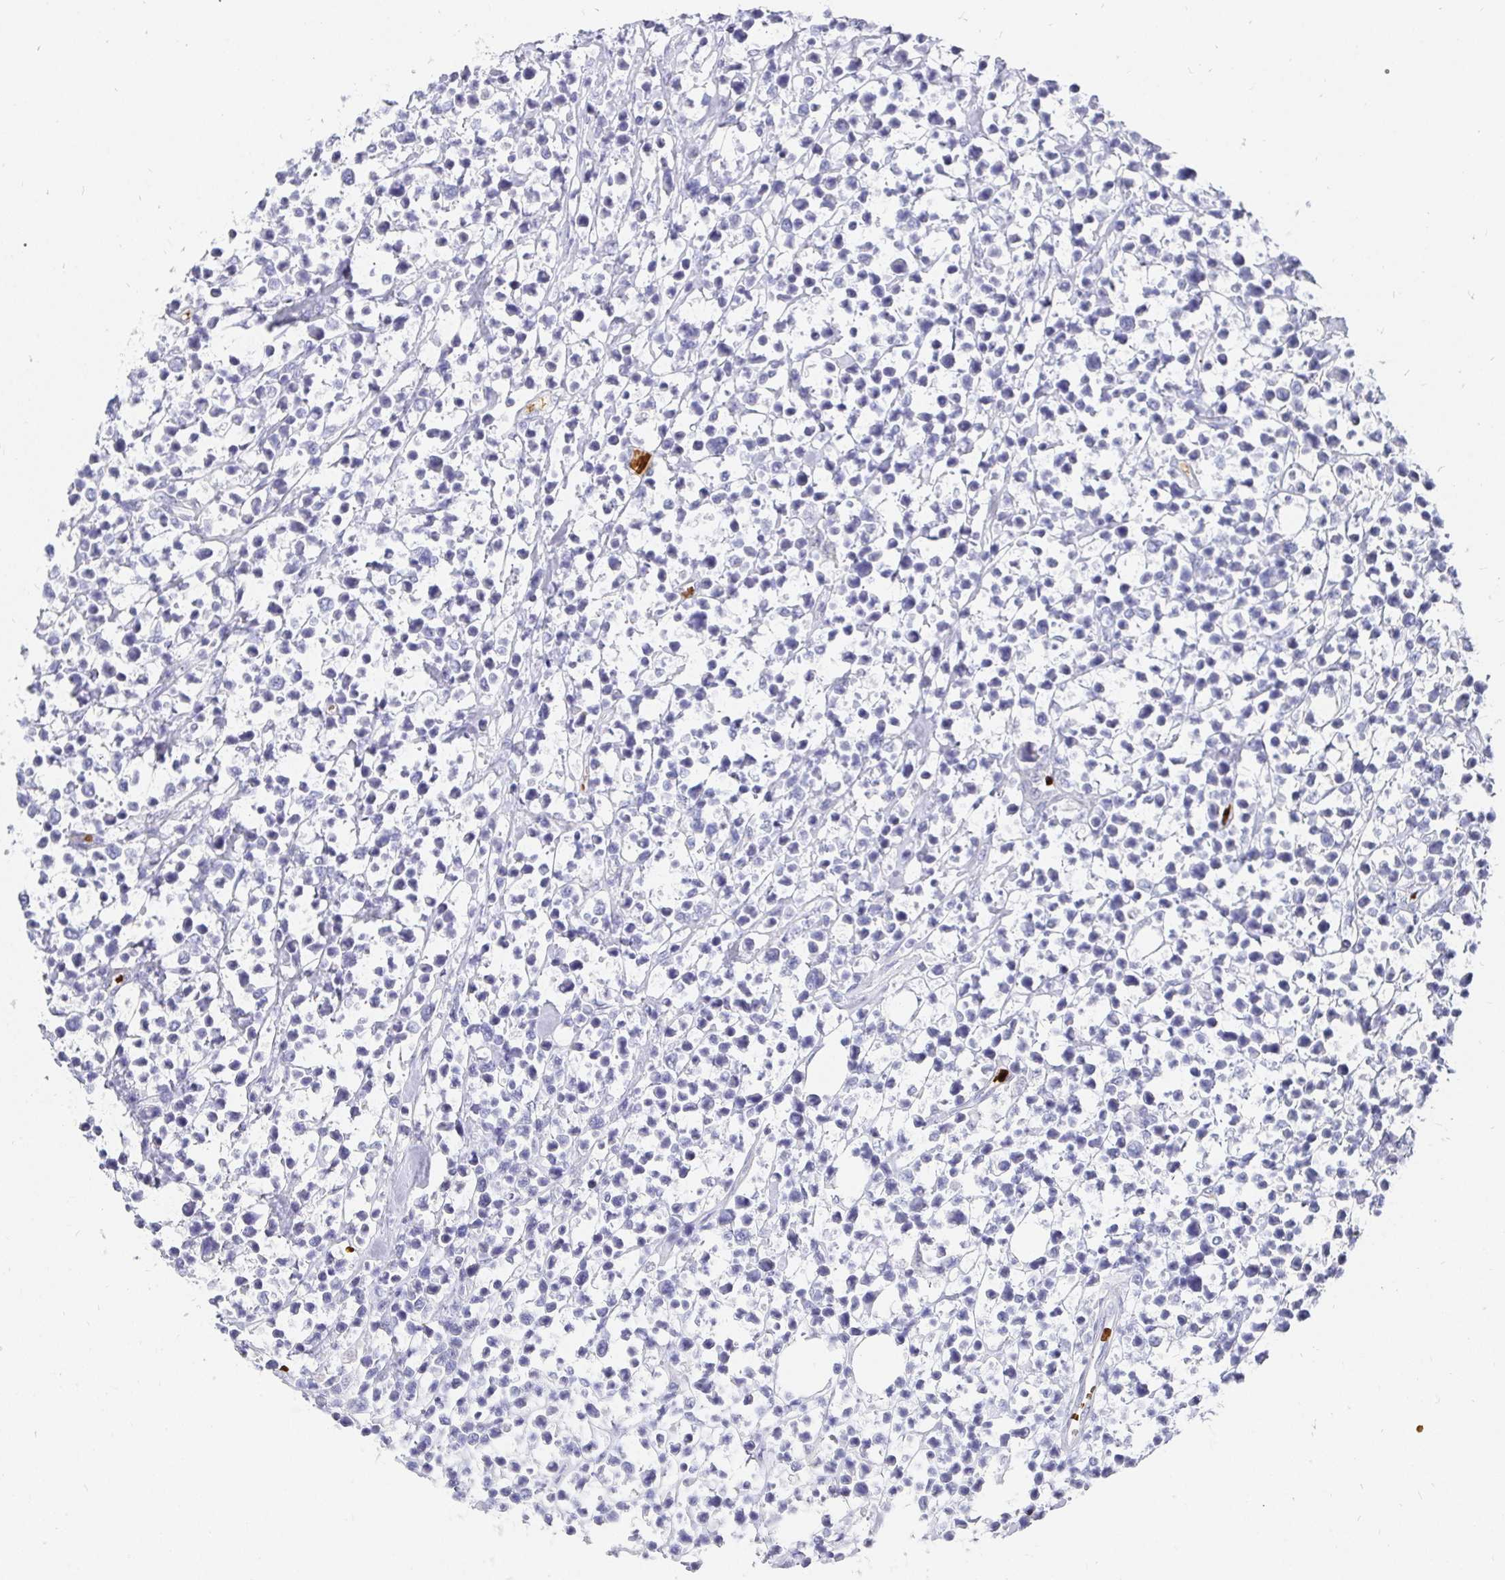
{"staining": {"intensity": "negative", "quantity": "none", "location": "none"}, "tissue": "lymphoma", "cell_type": "Tumor cells", "image_type": "cancer", "snomed": [{"axis": "morphology", "description": "Malignant lymphoma, non-Hodgkin's type, Low grade"}, {"axis": "topography", "description": "Lymph node"}], "caption": "Histopathology image shows no protein positivity in tumor cells of malignant lymphoma, non-Hodgkin's type (low-grade) tissue.", "gene": "FGF21", "patient": {"sex": "male", "age": 60}}